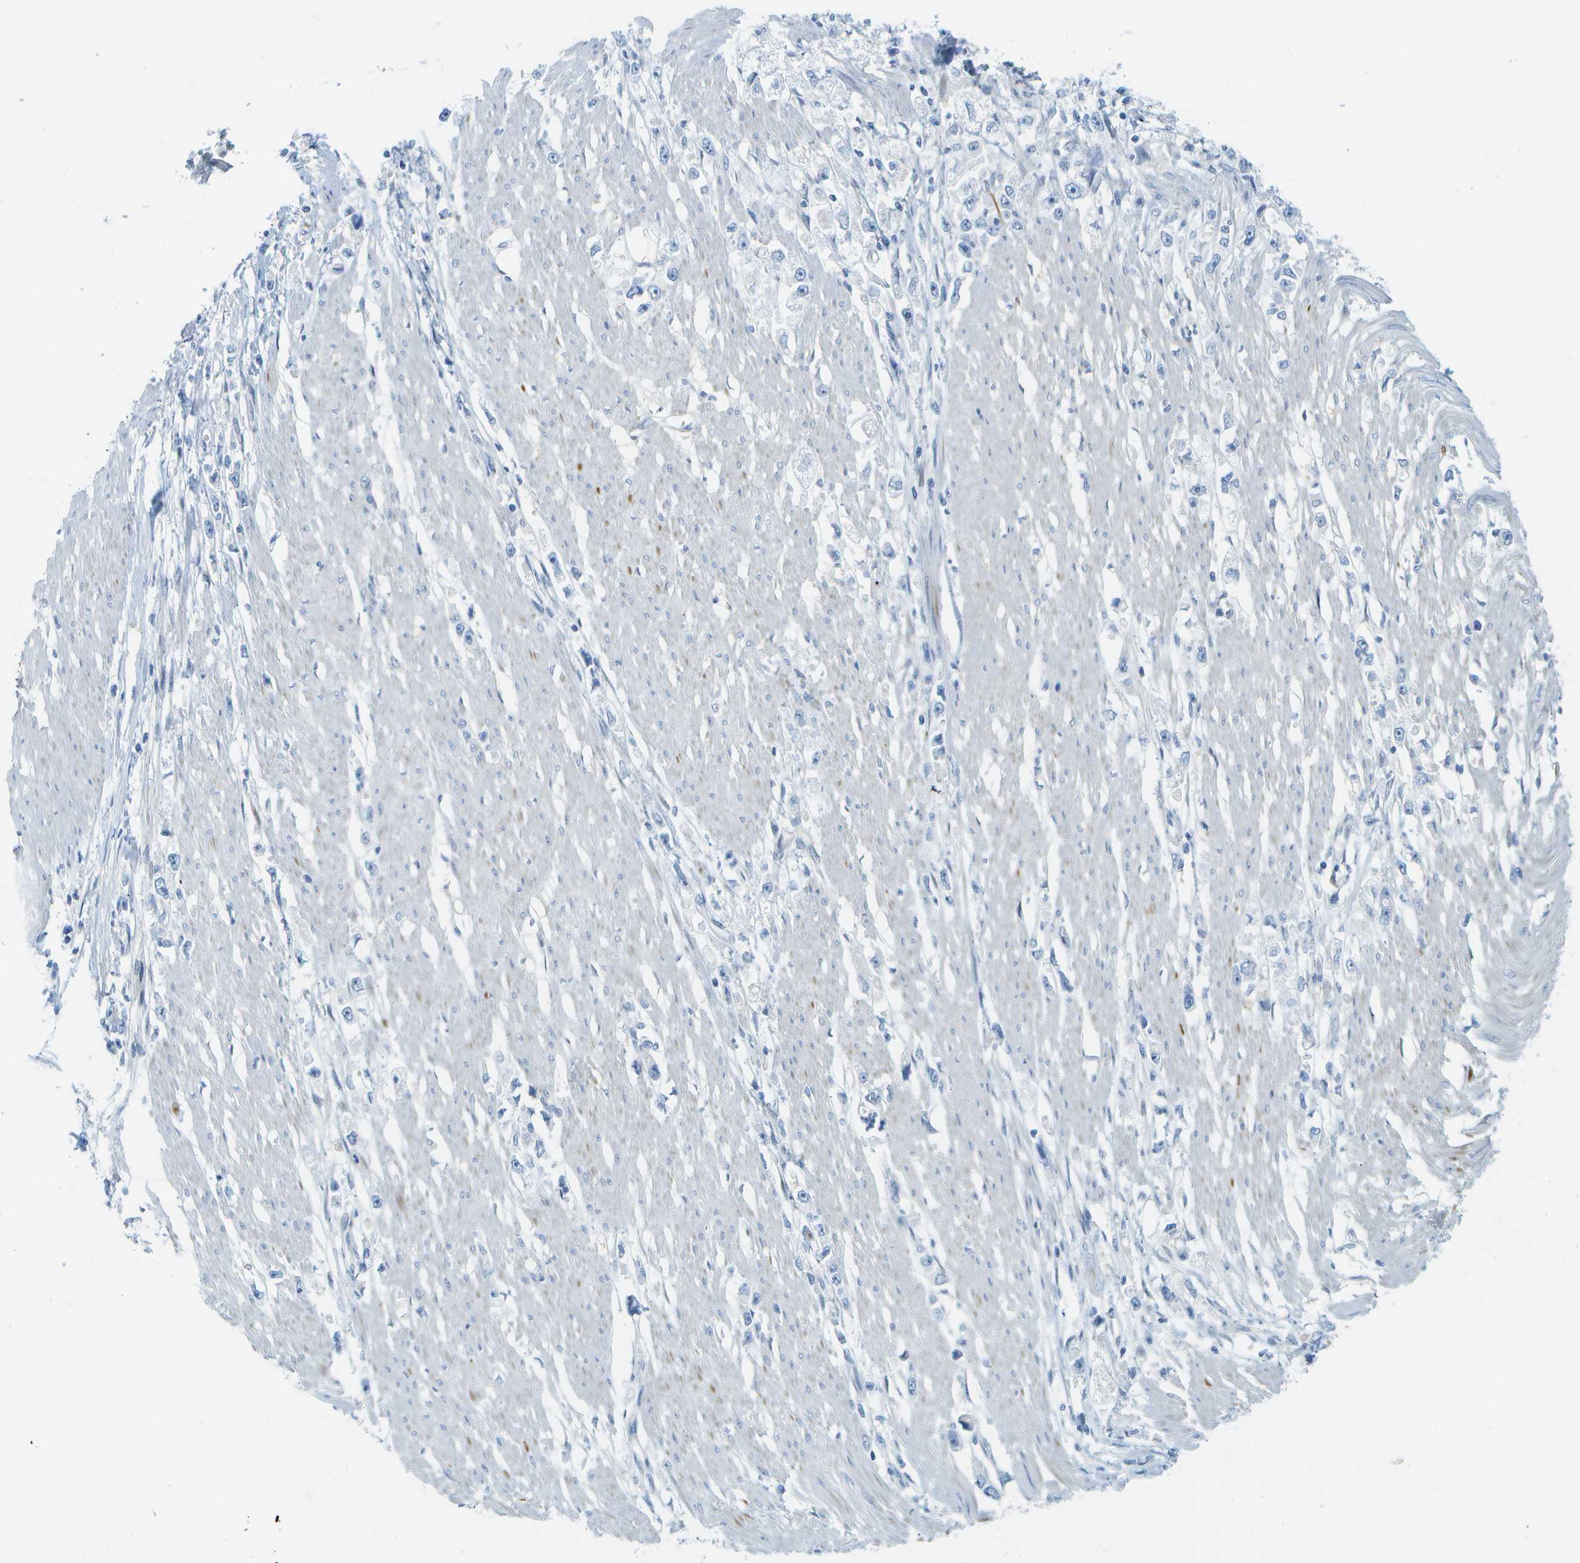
{"staining": {"intensity": "negative", "quantity": "none", "location": "none"}, "tissue": "stomach cancer", "cell_type": "Tumor cells", "image_type": "cancer", "snomed": [{"axis": "morphology", "description": "Adenocarcinoma, NOS"}, {"axis": "topography", "description": "Stomach"}], "caption": "Protein analysis of stomach cancer reveals no significant staining in tumor cells.", "gene": "CUL9", "patient": {"sex": "female", "age": 59}}